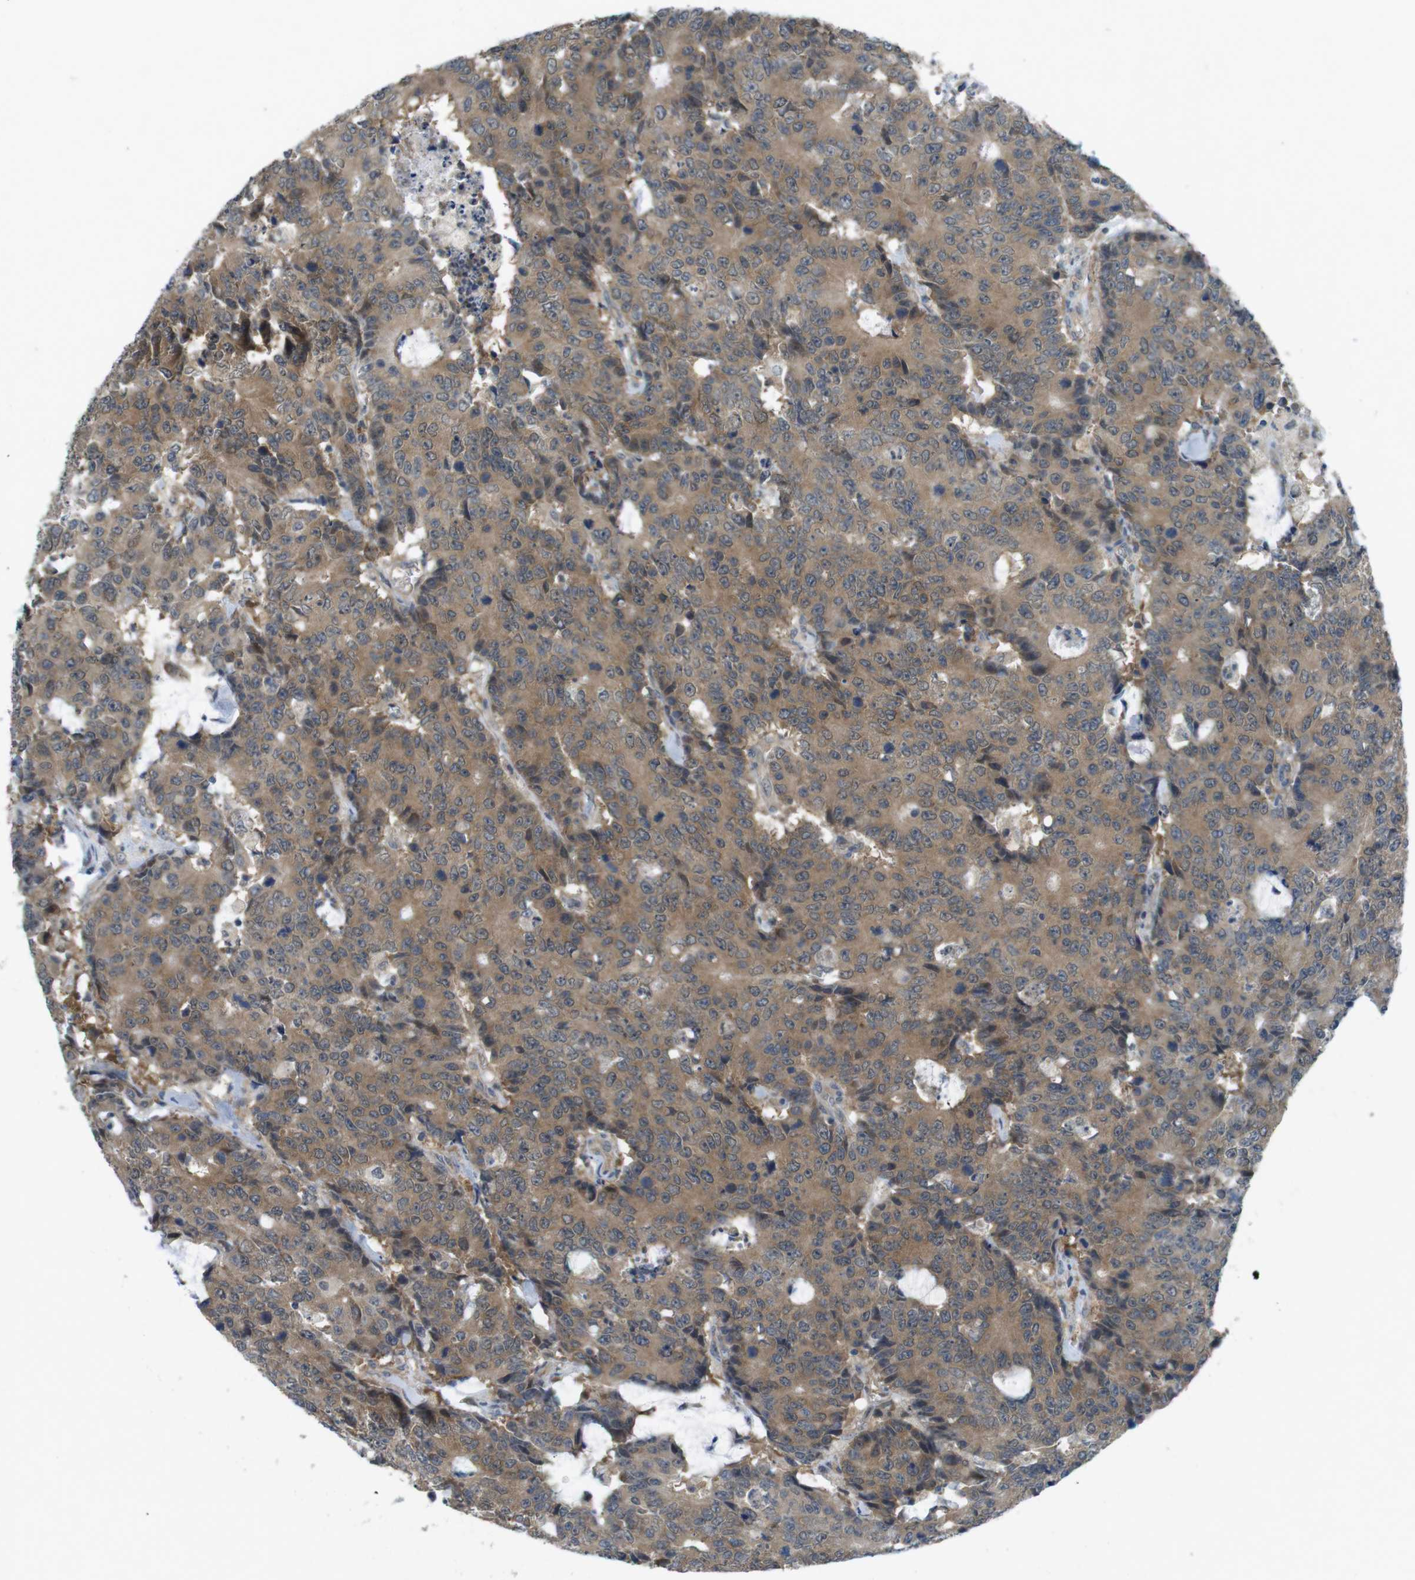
{"staining": {"intensity": "moderate", "quantity": ">75%", "location": "cytoplasmic/membranous"}, "tissue": "colorectal cancer", "cell_type": "Tumor cells", "image_type": "cancer", "snomed": [{"axis": "morphology", "description": "Adenocarcinoma, NOS"}, {"axis": "topography", "description": "Colon"}], "caption": "Protein staining by IHC shows moderate cytoplasmic/membranous expression in about >75% of tumor cells in colorectal cancer. The protein of interest is stained brown, and the nuclei are stained in blue (DAB (3,3'-diaminobenzidine) IHC with brightfield microscopy, high magnification).", "gene": "SUGT1", "patient": {"sex": "female", "age": 86}}